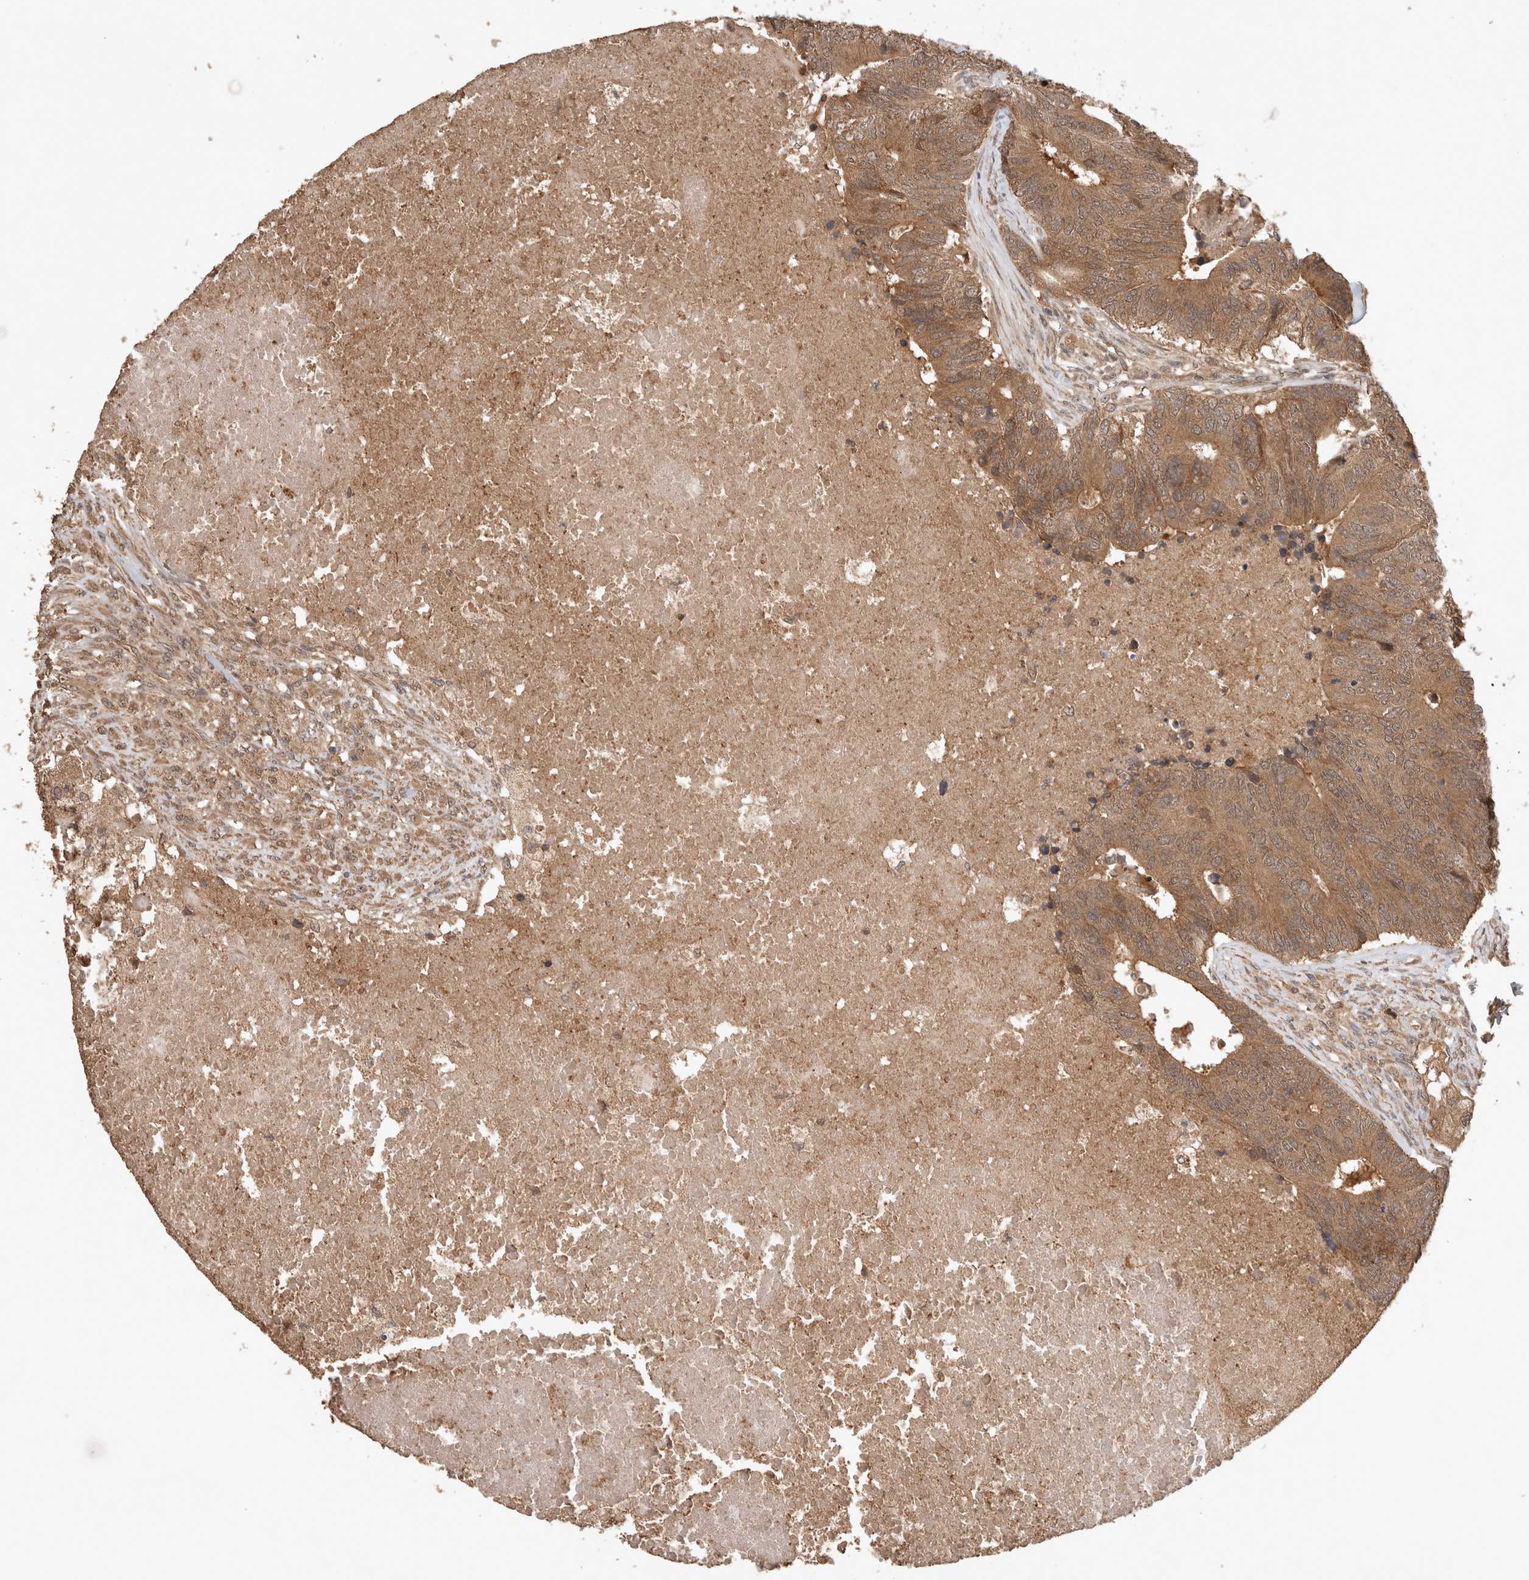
{"staining": {"intensity": "moderate", "quantity": ">75%", "location": "cytoplasmic/membranous"}, "tissue": "colorectal cancer", "cell_type": "Tumor cells", "image_type": "cancer", "snomed": [{"axis": "morphology", "description": "Adenocarcinoma, NOS"}, {"axis": "topography", "description": "Colon"}], "caption": "This image displays immunohistochemistry staining of human colorectal adenocarcinoma, with medium moderate cytoplasmic/membranous positivity in approximately >75% of tumor cells.", "gene": "OTUD7B", "patient": {"sex": "female", "age": 67}}